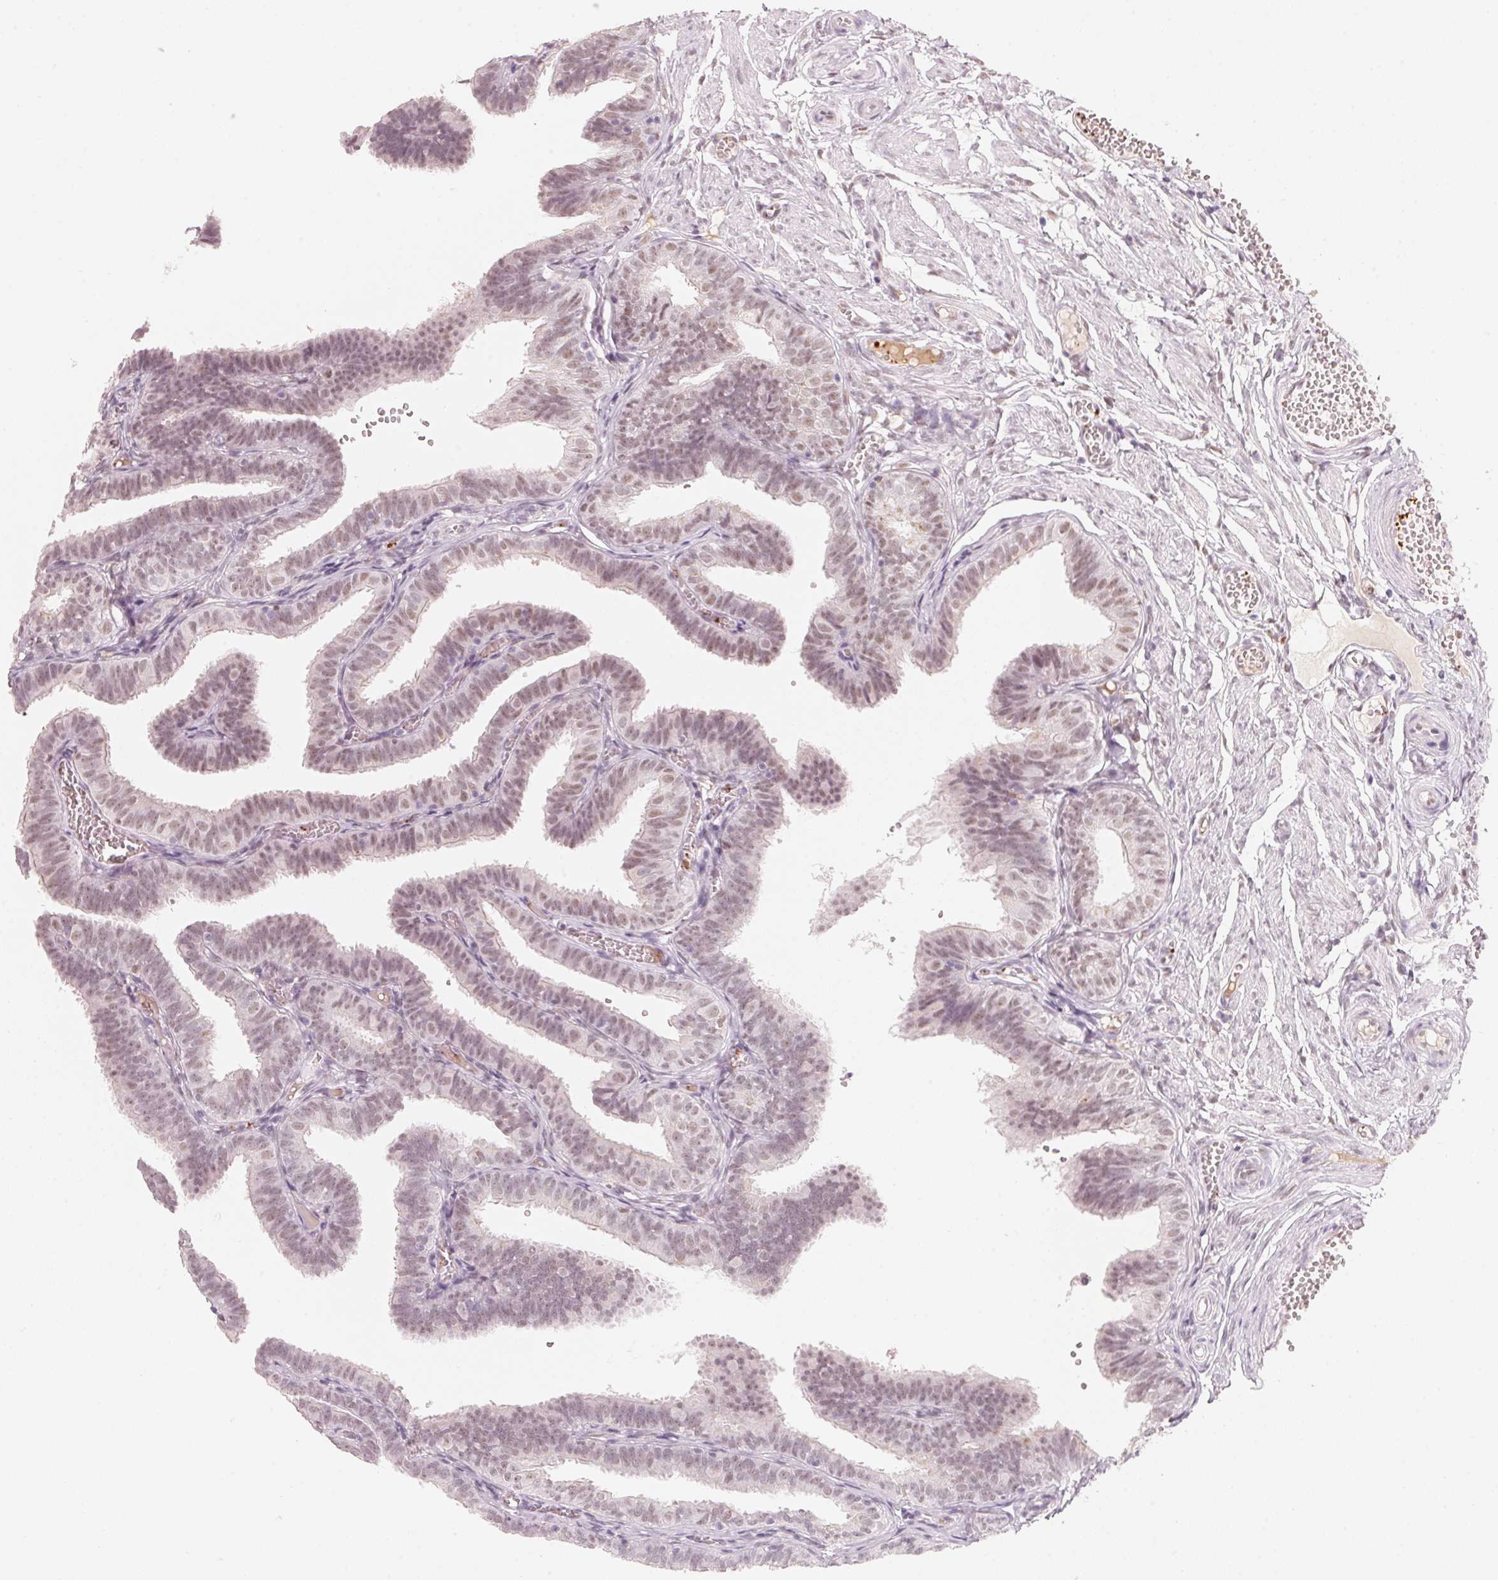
{"staining": {"intensity": "weak", "quantity": ">75%", "location": "nuclear"}, "tissue": "fallopian tube", "cell_type": "Glandular cells", "image_type": "normal", "snomed": [{"axis": "morphology", "description": "Normal tissue, NOS"}, {"axis": "topography", "description": "Fallopian tube"}], "caption": "DAB immunohistochemical staining of normal human fallopian tube demonstrates weak nuclear protein expression in approximately >75% of glandular cells.", "gene": "ARHGAP22", "patient": {"sex": "female", "age": 25}}